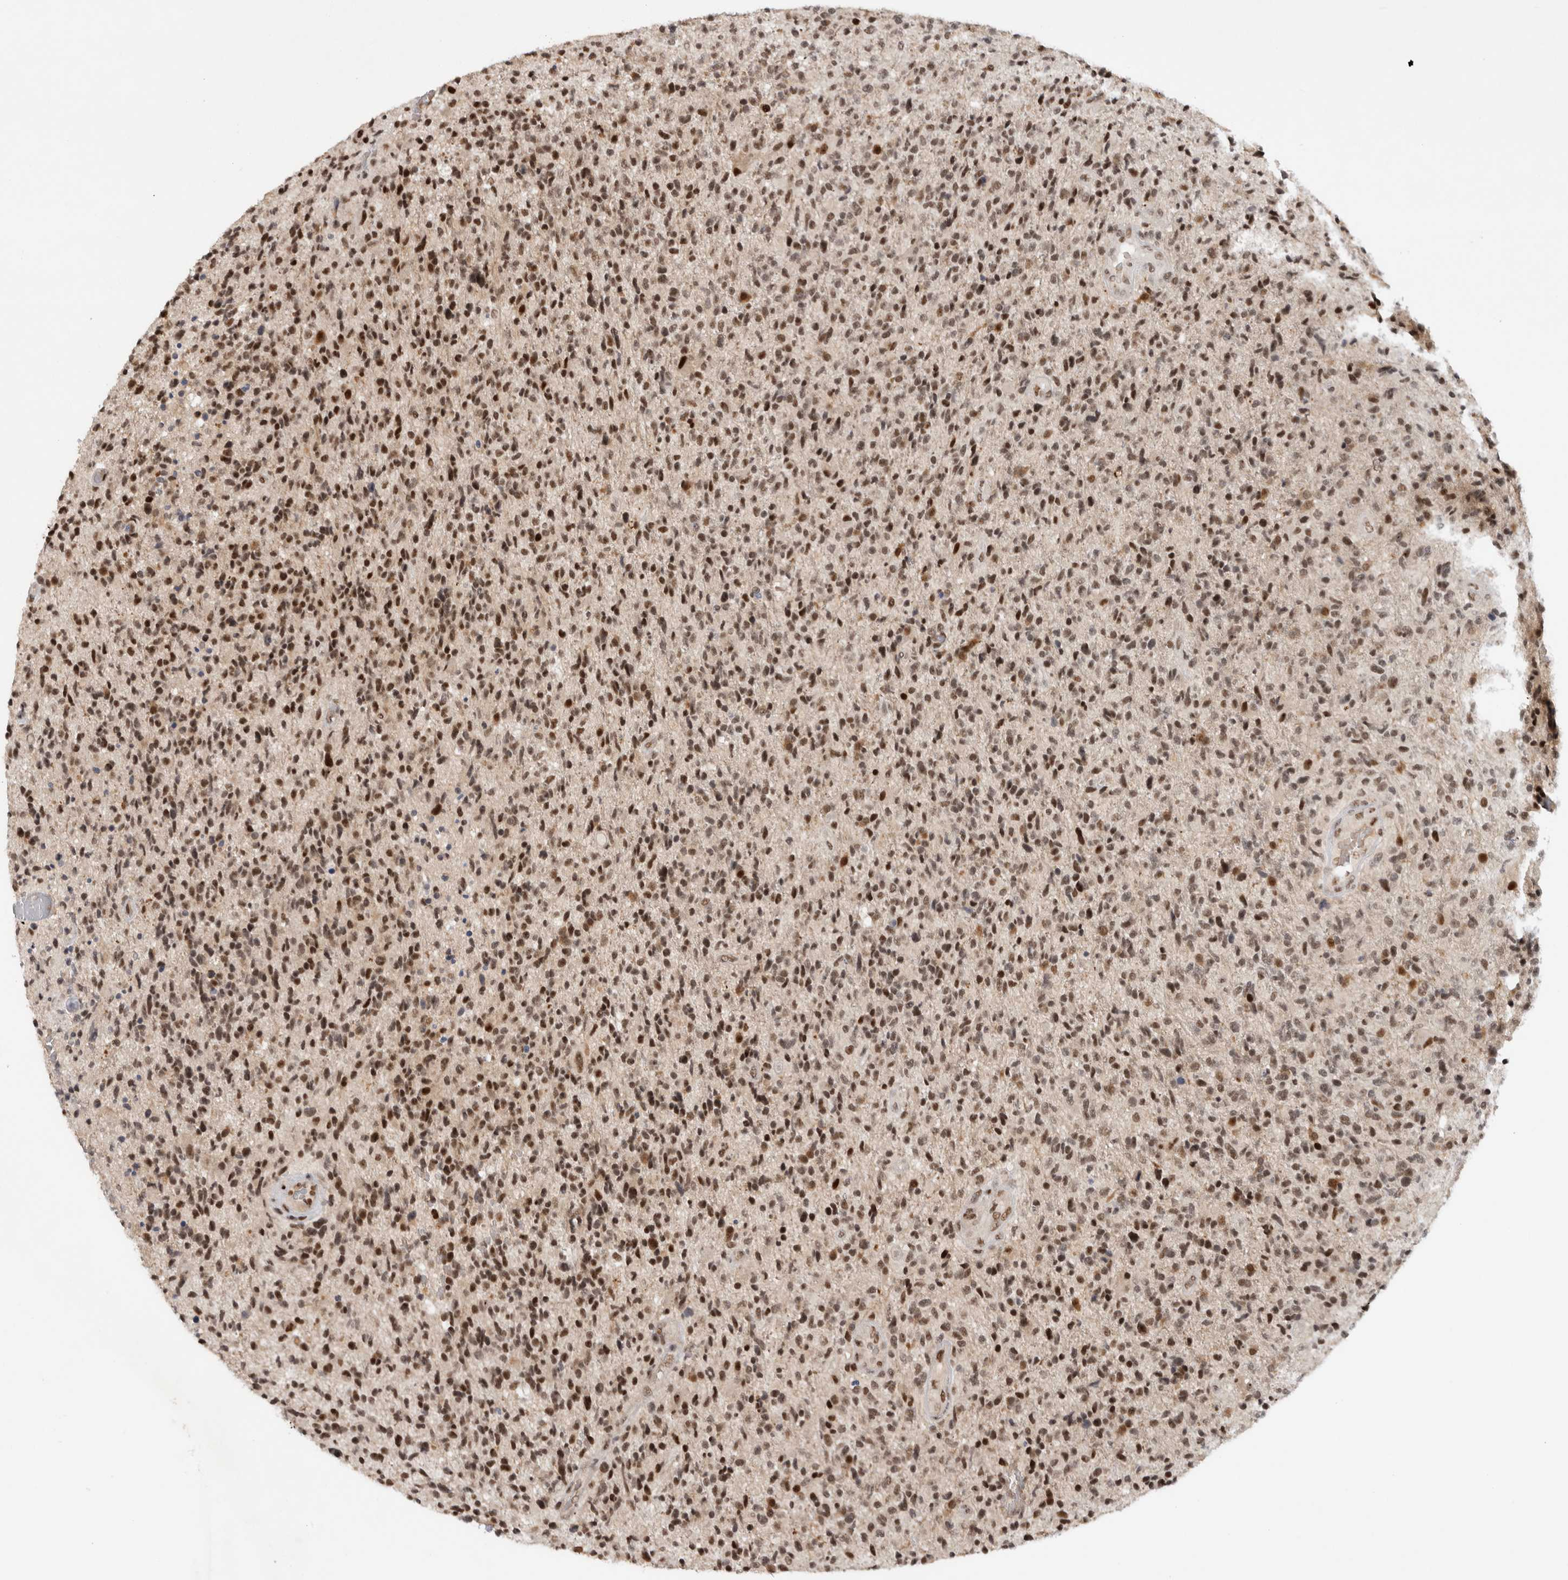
{"staining": {"intensity": "strong", "quantity": ">75%", "location": "nuclear"}, "tissue": "glioma", "cell_type": "Tumor cells", "image_type": "cancer", "snomed": [{"axis": "morphology", "description": "Glioma, malignant, High grade"}, {"axis": "topography", "description": "Brain"}], "caption": "Protein positivity by immunohistochemistry demonstrates strong nuclear expression in approximately >75% of tumor cells in glioma.", "gene": "HESX1", "patient": {"sex": "male", "age": 72}}